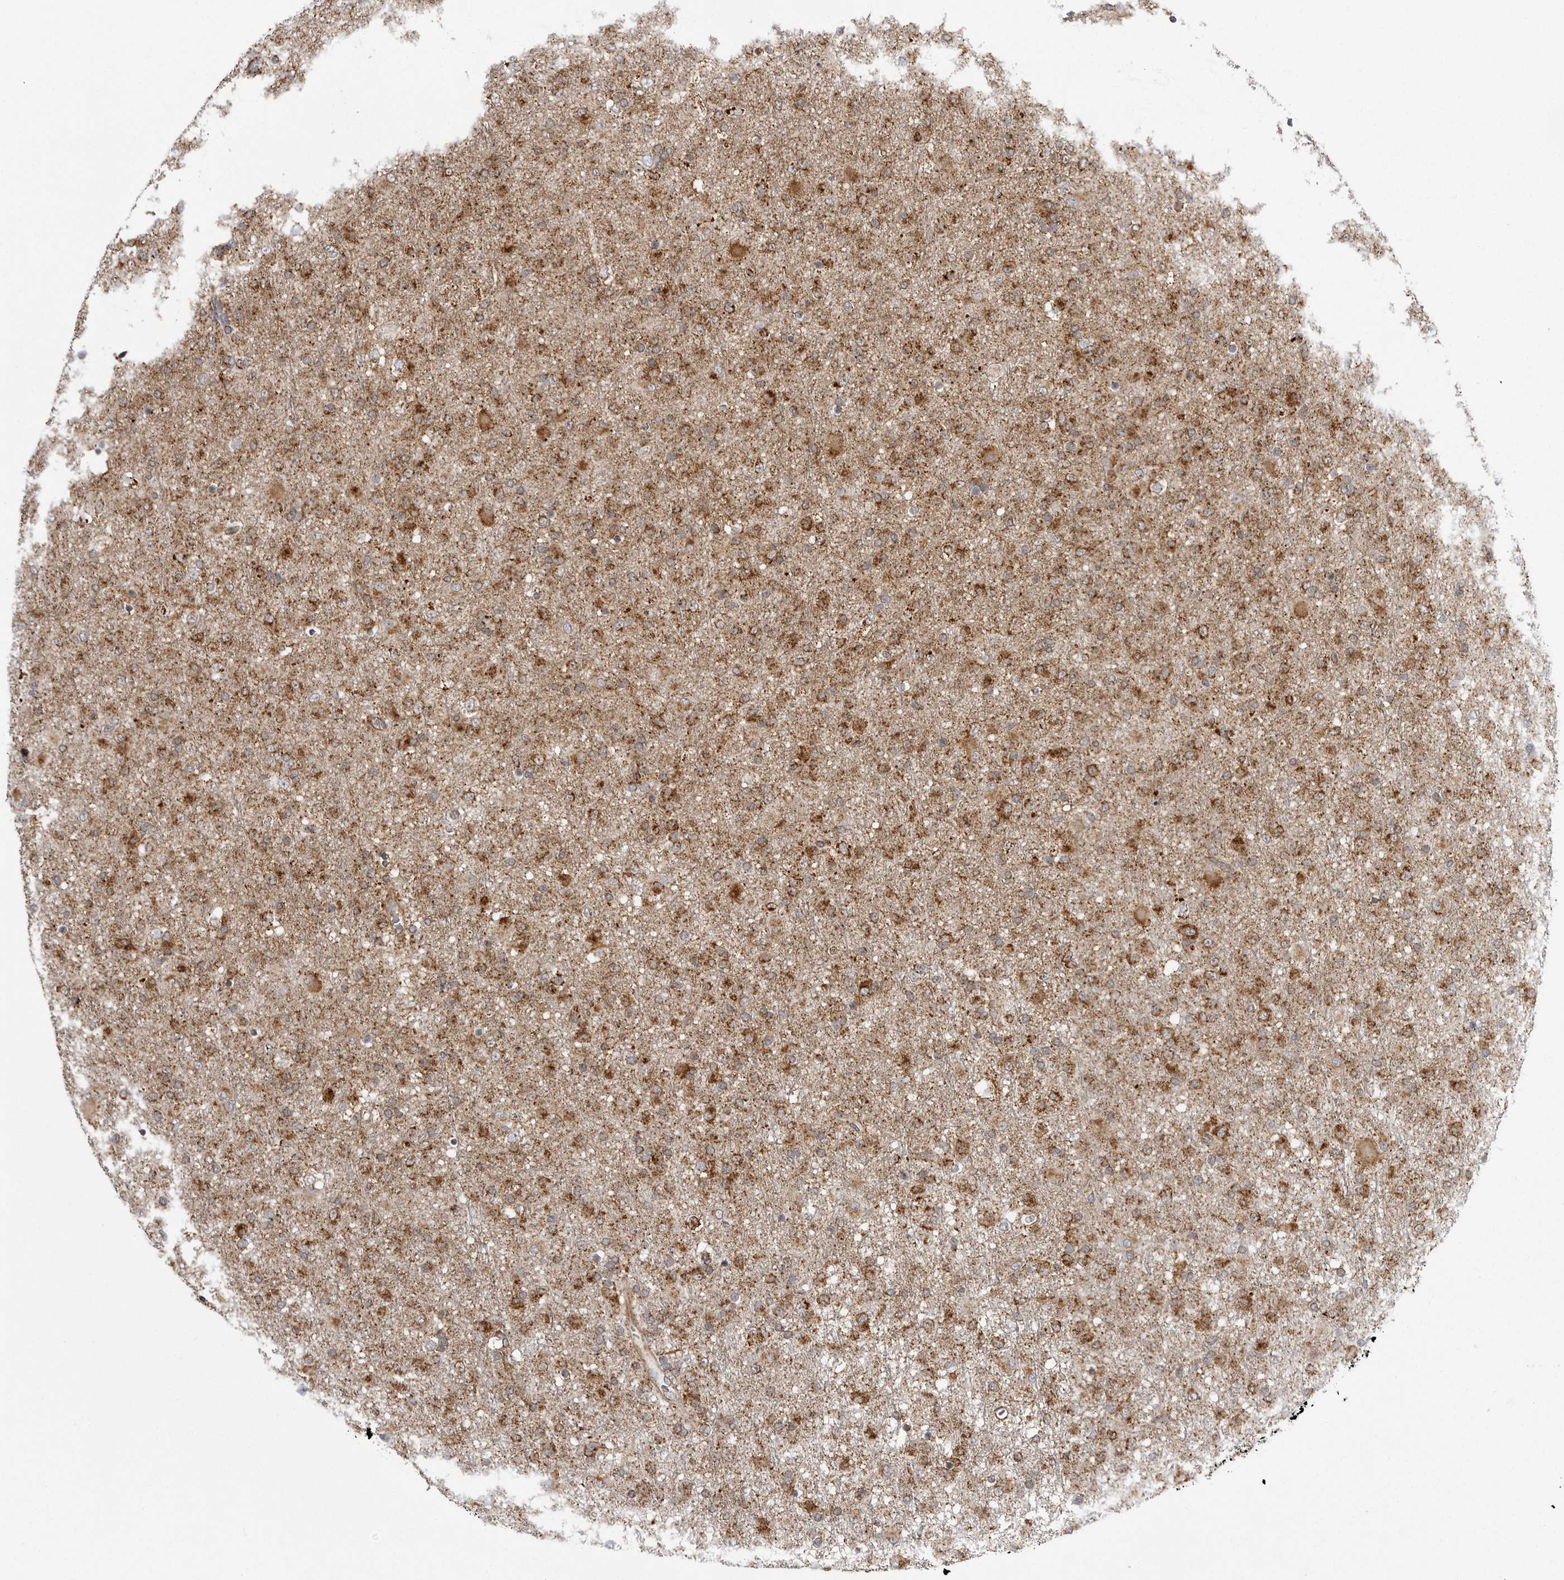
{"staining": {"intensity": "moderate", "quantity": ">75%", "location": "cytoplasmic/membranous"}, "tissue": "glioma", "cell_type": "Tumor cells", "image_type": "cancer", "snomed": [{"axis": "morphology", "description": "Glioma, malignant, Low grade"}, {"axis": "topography", "description": "Brain"}], "caption": "IHC micrograph of human malignant low-grade glioma stained for a protein (brown), which displays medium levels of moderate cytoplasmic/membranous expression in about >75% of tumor cells.", "gene": "FH", "patient": {"sex": "male", "age": 65}}